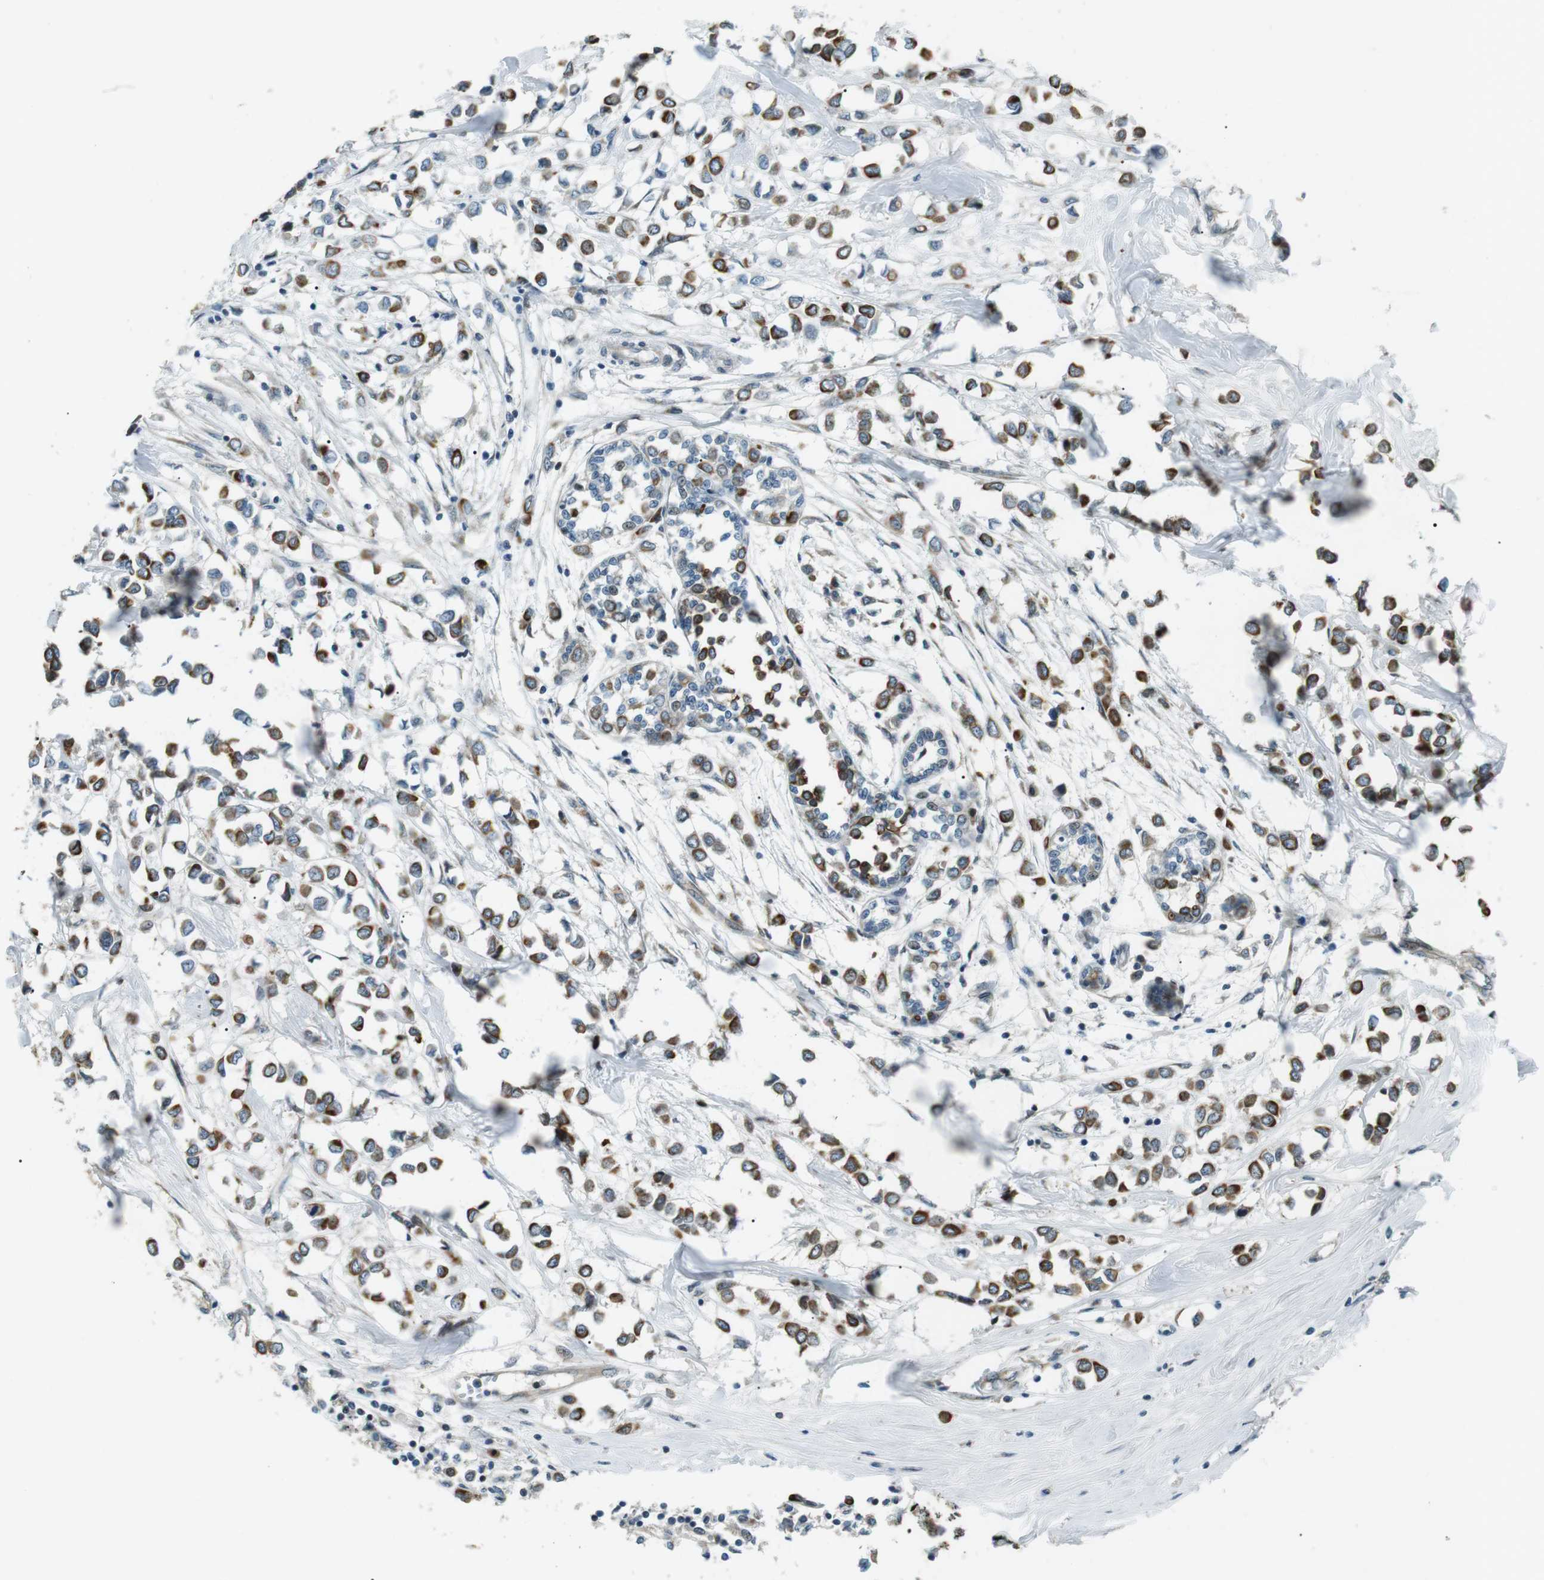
{"staining": {"intensity": "strong", "quantity": ">75%", "location": "cytoplasmic/membranous"}, "tissue": "breast cancer", "cell_type": "Tumor cells", "image_type": "cancer", "snomed": [{"axis": "morphology", "description": "Lobular carcinoma"}, {"axis": "topography", "description": "Breast"}], "caption": "A high-resolution histopathology image shows IHC staining of breast cancer, which displays strong cytoplasmic/membranous positivity in about >75% of tumor cells.", "gene": "TMEM74", "patient": {"sex": "female", "age": 51}}